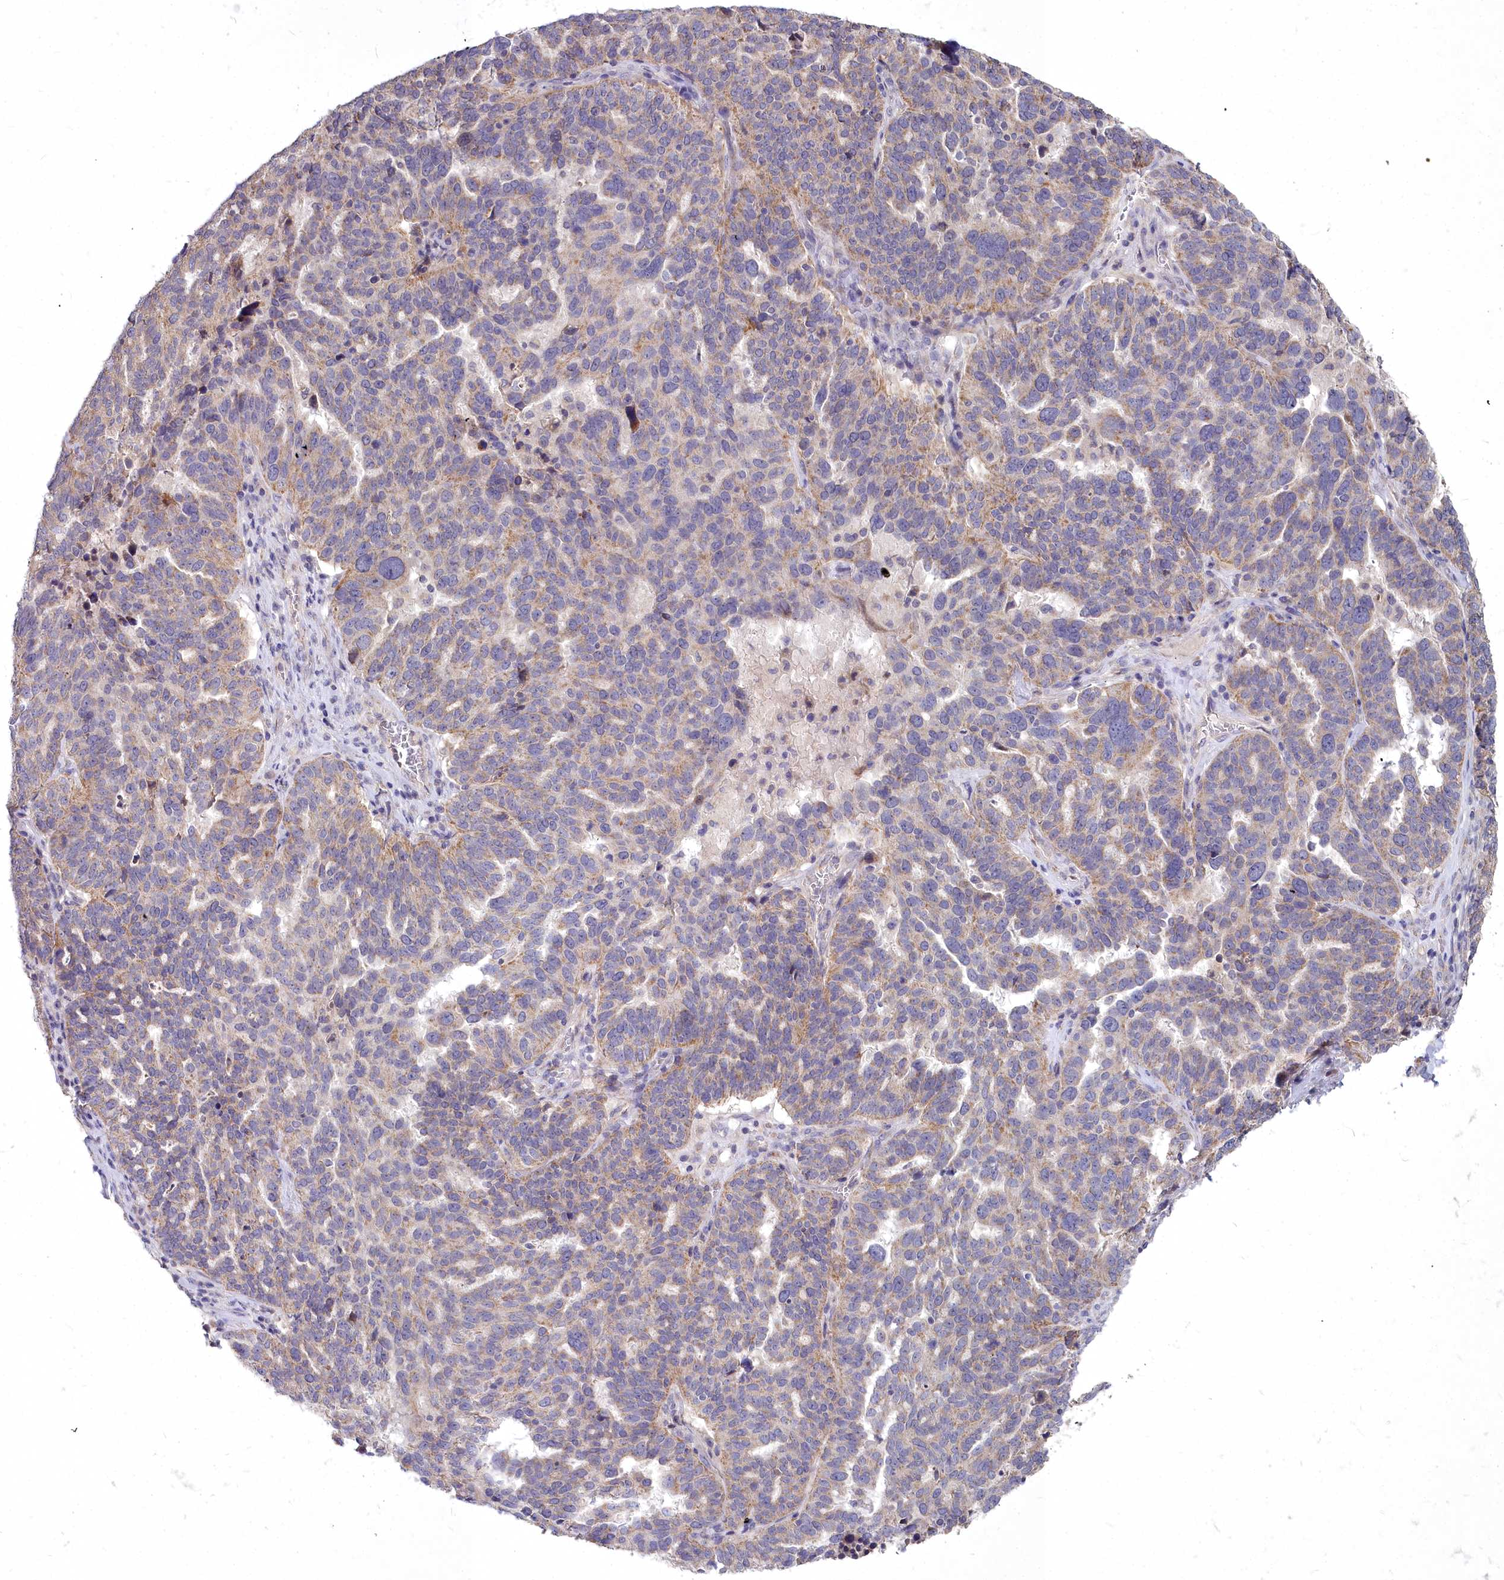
{"staining": {"intensity": "moderate", "quantity": ">75%", "location": "cytoplasmic/membranous"}, "tissue": "ovarian cancer", "cell_type": "Tumor cells", "image_type": "cancer", "snomed": [{"axis": "morphology", "description": "Cystadenocarcinoma, serous, NOS"}, {"axis": "topography", "description": "Ovary"}], "caption": "Ovarian cancer stained with a protein marker exhibits moderate staining in tumor cells.", "gene": "MICU2", "patient": {"sex": "female", "age": 59}}